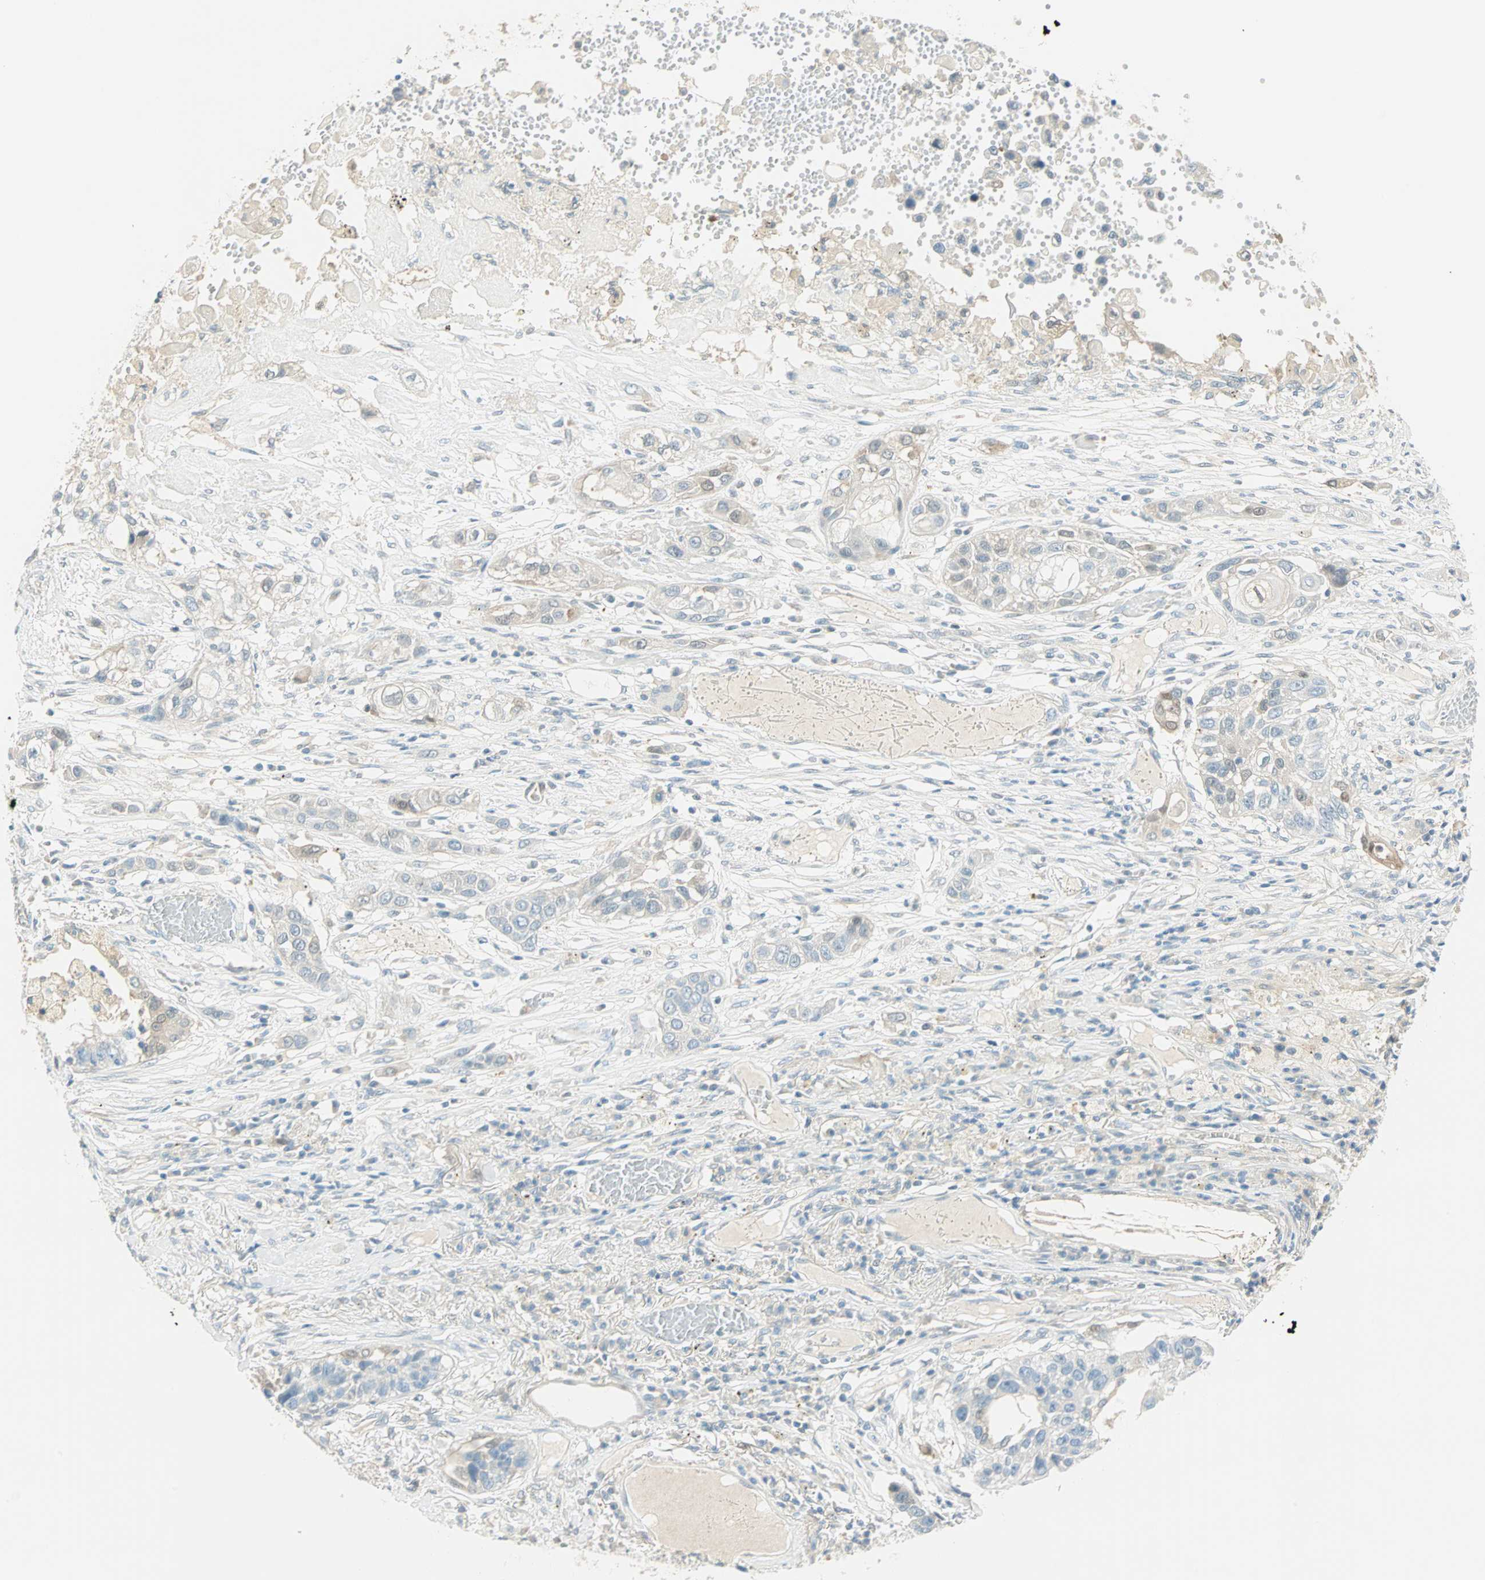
{"staining": {"intensity": "weak", "quantity": "25%-75%", "location": "cytoplasmic/membranous,nuclear"}, "tissue": "lung cancer", "cell_type": "Tumor cells", "image_type": "cancer", "snomed": [{"axis": "morphology", "description": "Squamous cell carcinoma, NOS"}, {"axis": "topography", "description": "Lung"}], "caption": "Tumor cells demonstrate weak cytoplasmic/membranous and nuclear staining in about 25%-75% of cells in squamous cell carcinoma (lung). The protein of interest is shown in brown color, while the nuclei are stained blue.", "gene": "S100A1", "patient": {"sex": "male", "age": 71}}